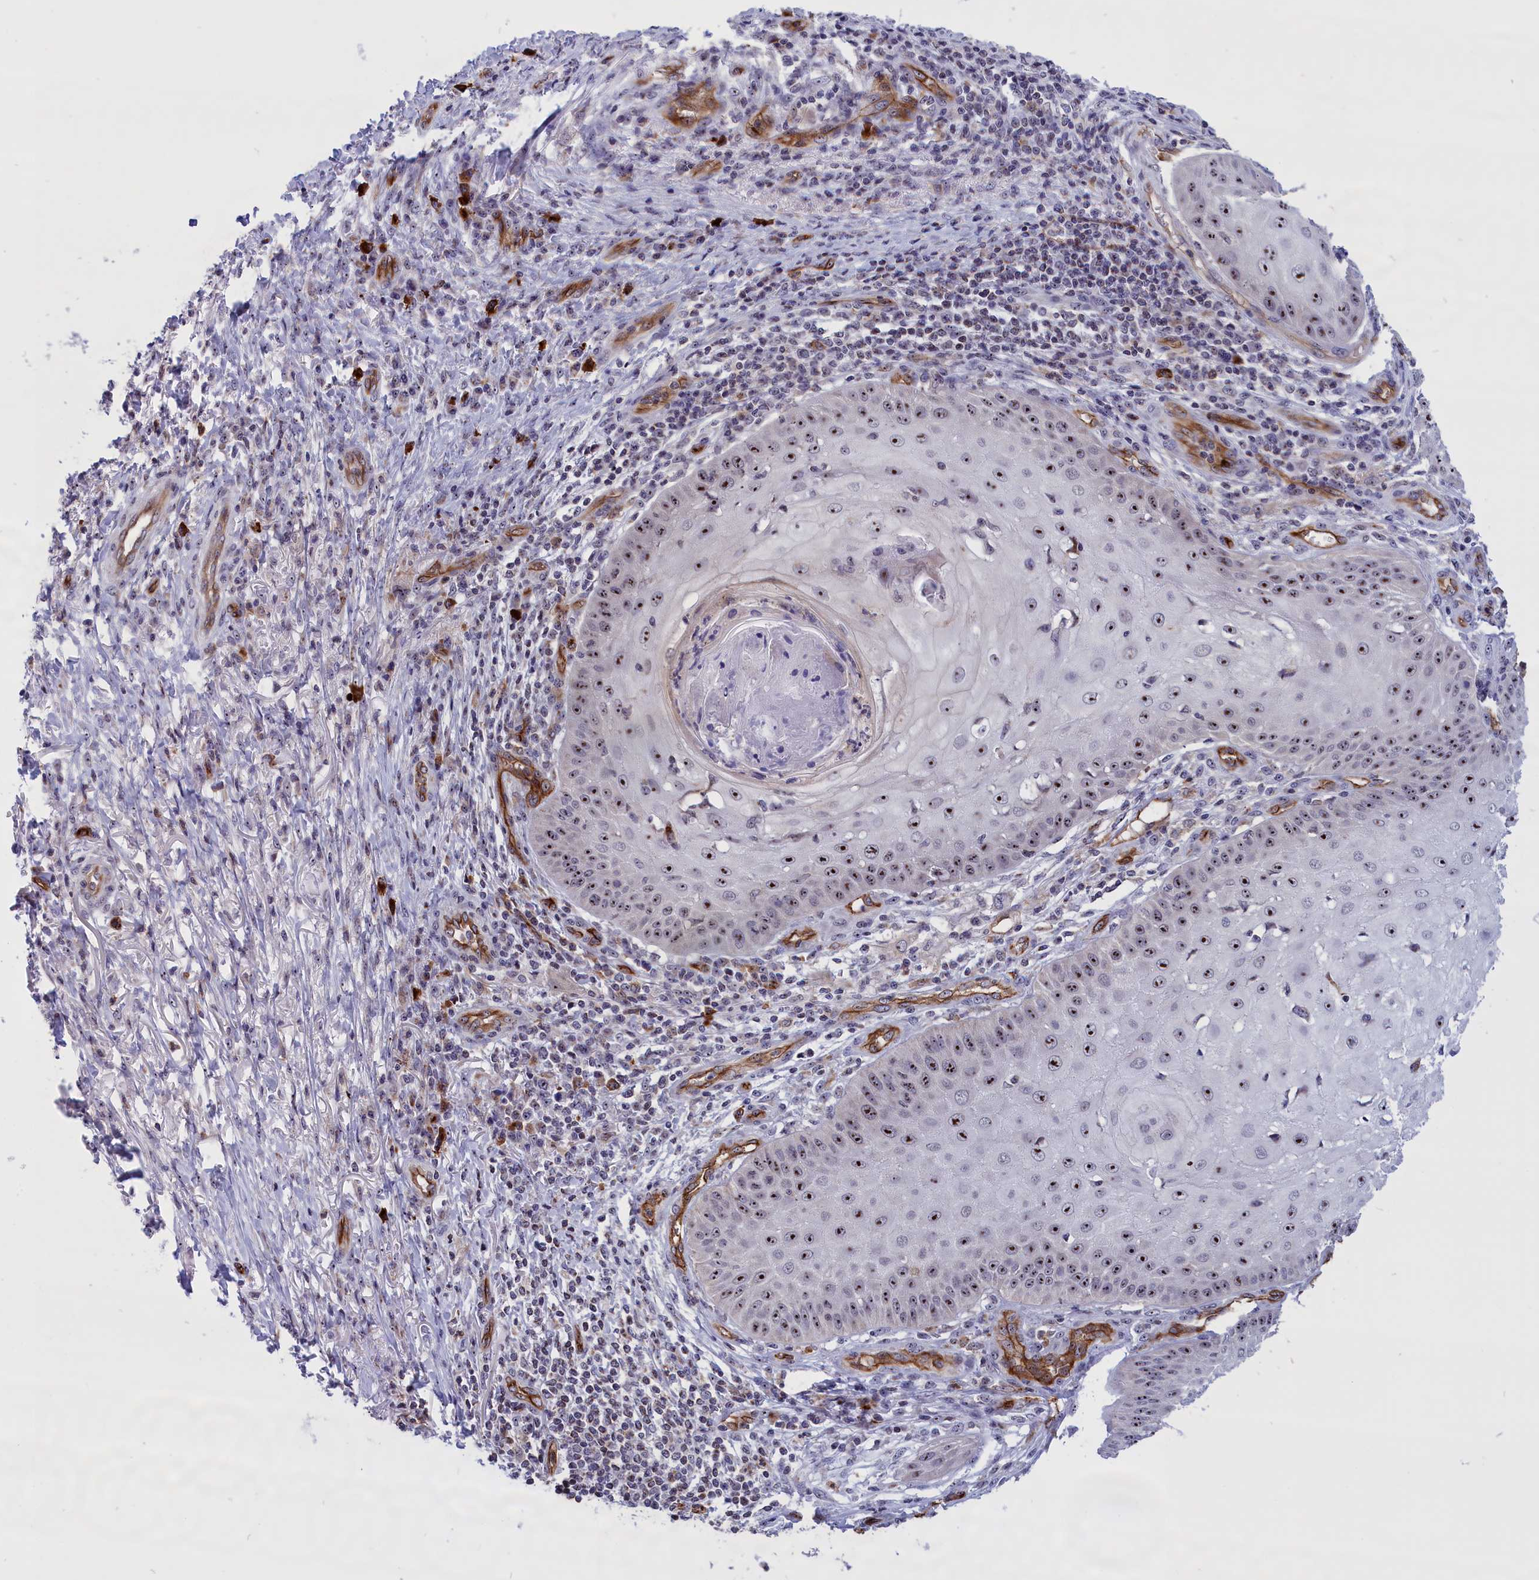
{"staining": {"intensity": "moderate", "quantity": ">75%", "location": "nuclear"}, "tissue": "skin cancer", "cell_type": "Tumor cells", "image_type": "cancer", "snomed": [{"axis": "morphology", "description": "Squamous cell carcinoma, NOS"}, {"axis": "topography", "description": "Skin"}], "caption": "Moderate nuclear protein staining is present in approximately >75% of tumor cells in skin squamous cell carcinoma. Using DAB (3,3'-diaminobenzidine) (brown) and hematoxylin (blue) stains, captured at high magnification using brightfield microscopy.", "gene": "MPND", "patient": {"sex": "male", "age": 70}}